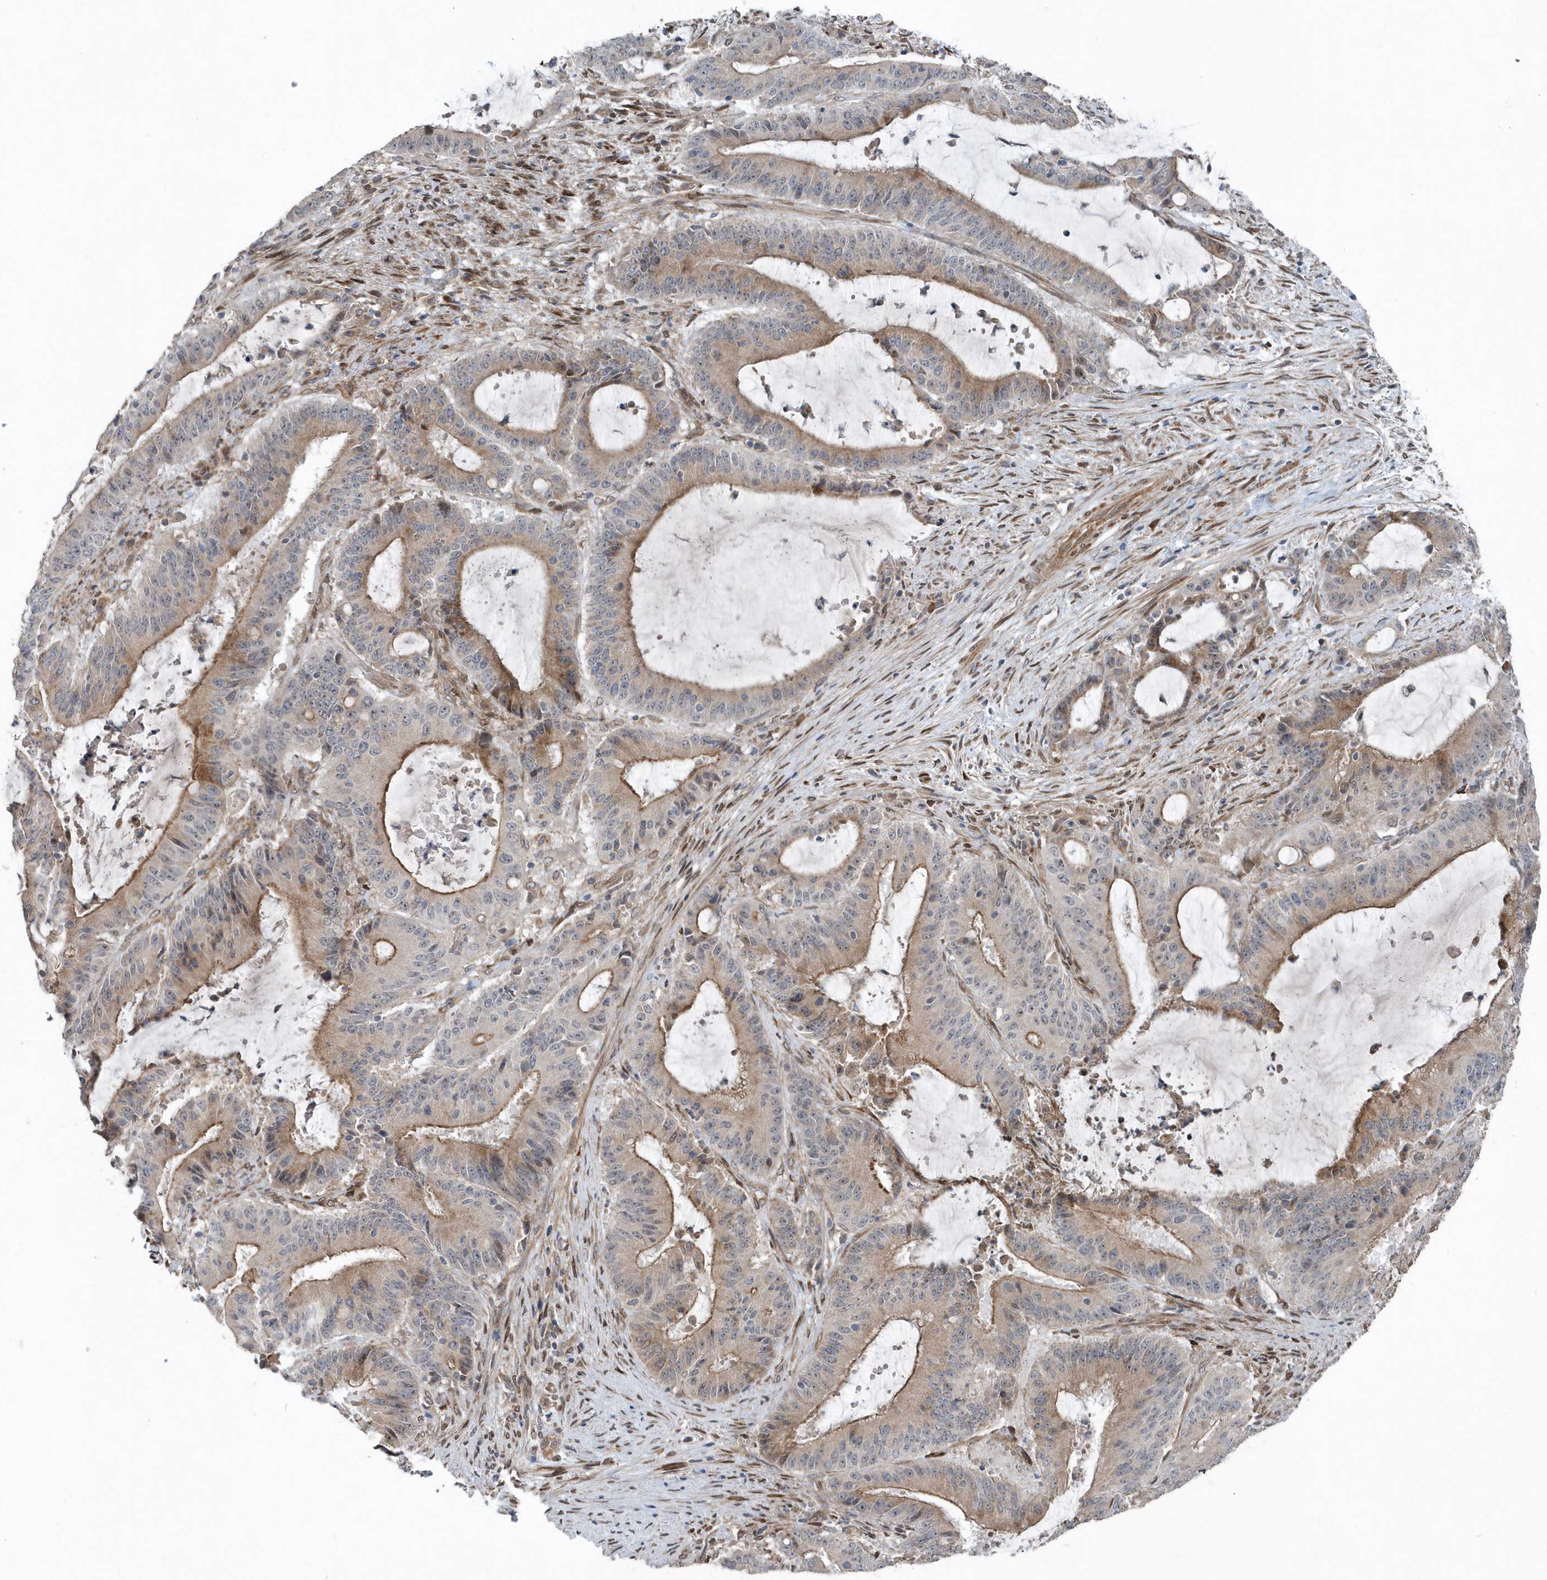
{"staining": {"intensity": "weak", "quantity": "25%-75%", "location": "cytoplasmic/membranous"}, "tissue": "liver cancer", "cell_type": "Tumor cells", "image_type": "cancer", "snomed": [{"axis": "morphology", "description": "Normal tissue, NOS"}, {"axis": "morphology", "description": "Cholangiocarcinoma"}, {"axis": "topography", "description": "Liver"}, {"axis": "topography", "description": "Peripheral nerve tissue"}], "caption": "An immunohistochemistry image of tumor tissue is shown. Protein staining in brown highlights weak cytoplasmic/membranous positivity in liver cancer (cholangiocarcinoma) within tumor cells.", "gene": "MCC", "patient": {"sex": "female", "age": 73}}